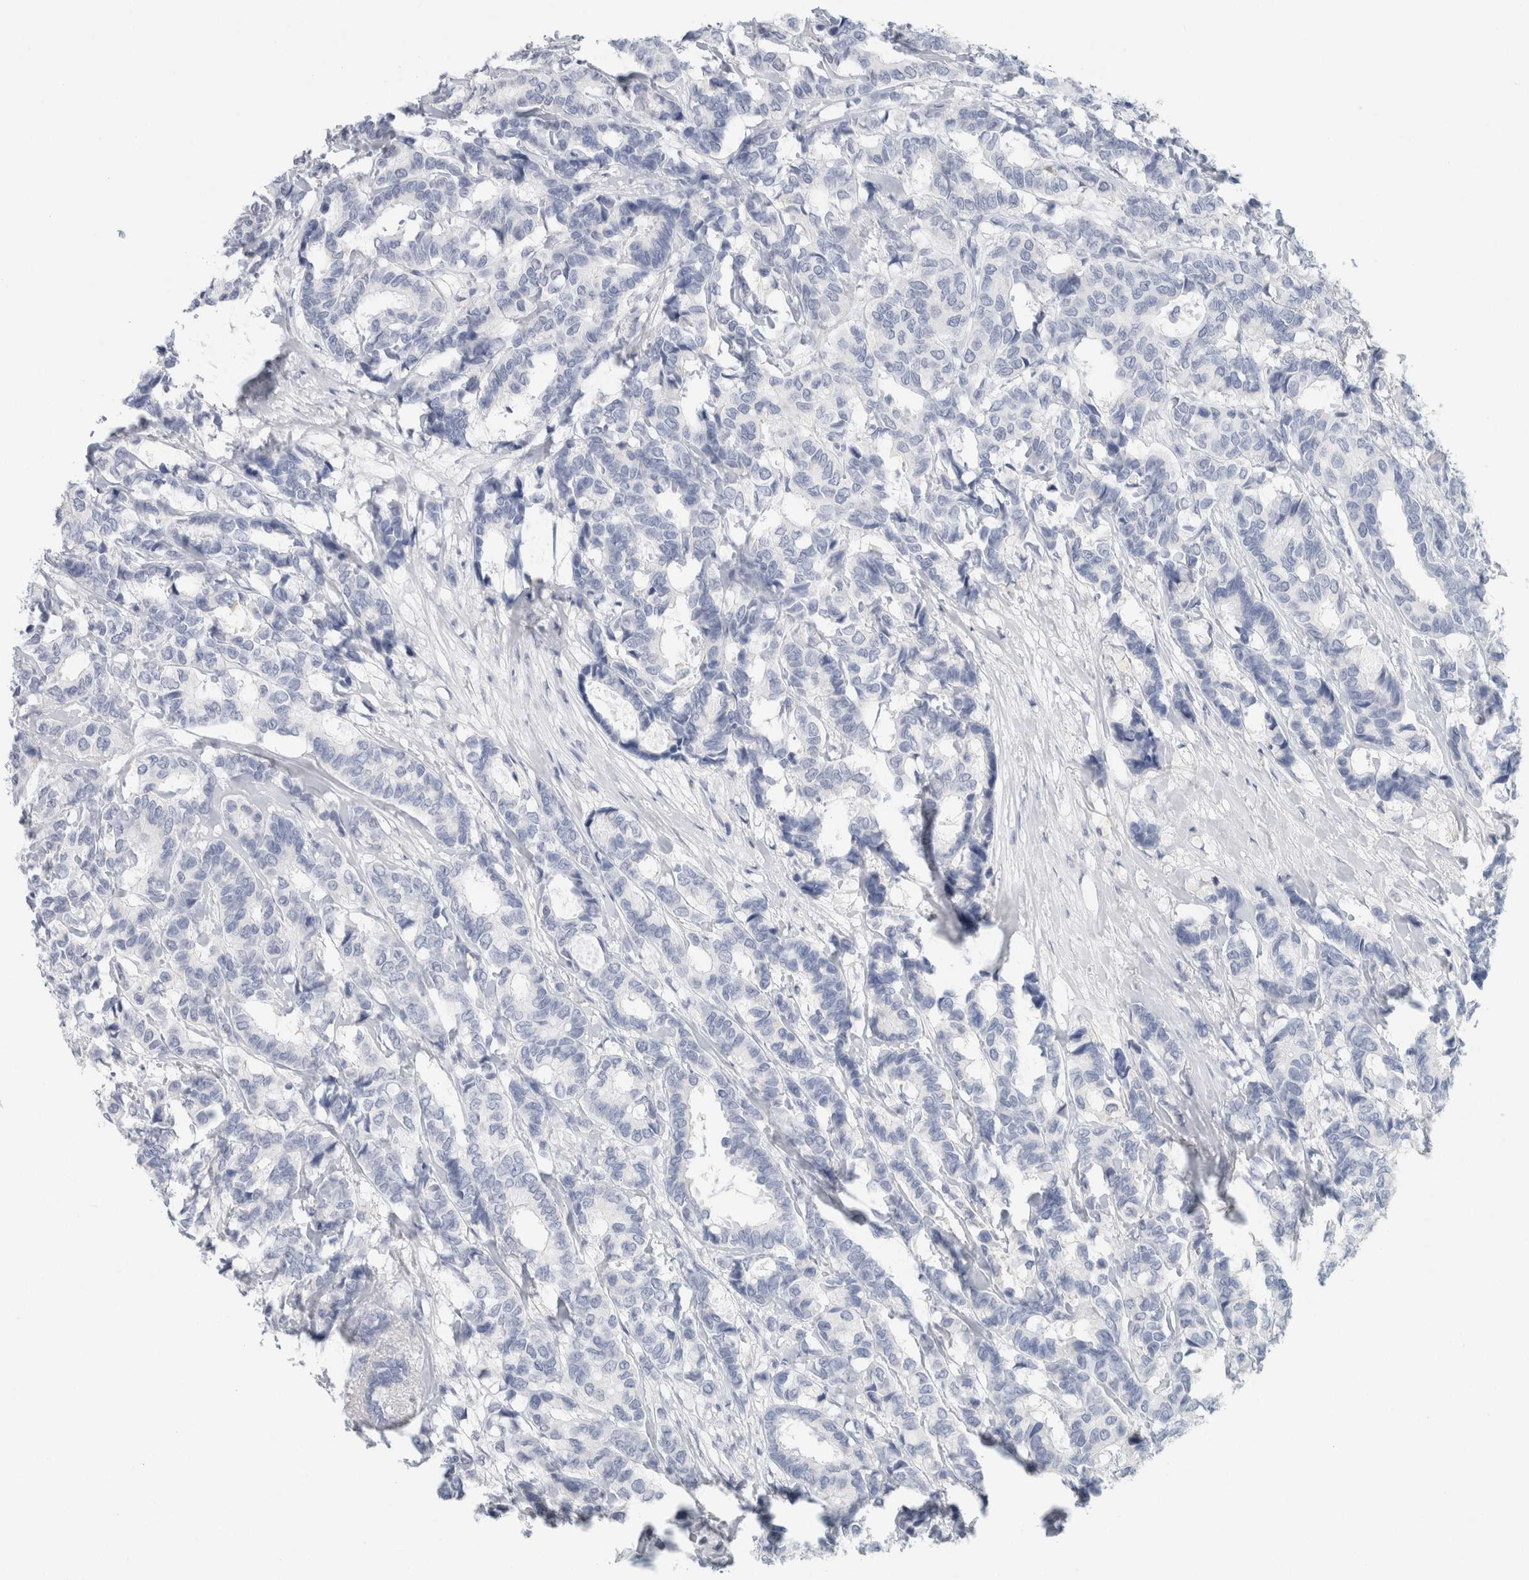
{"staining": {"intensity": "negative", "quantity": "none", "location": "none"}, "tissue": "breast cancer", "cell_type": "Tumor cells", "image_type": "cancer", "snomed": [{"axis": "morphology", "description": "Duct carcinoma"}, {"axis": "topography", "description": "Breast"}], "caption": "Tumor cells are negative for brown protein staining in breast intraductal carcinoma.", "gene": "IL6", "patient": {"sex": "female", "age": 87}}